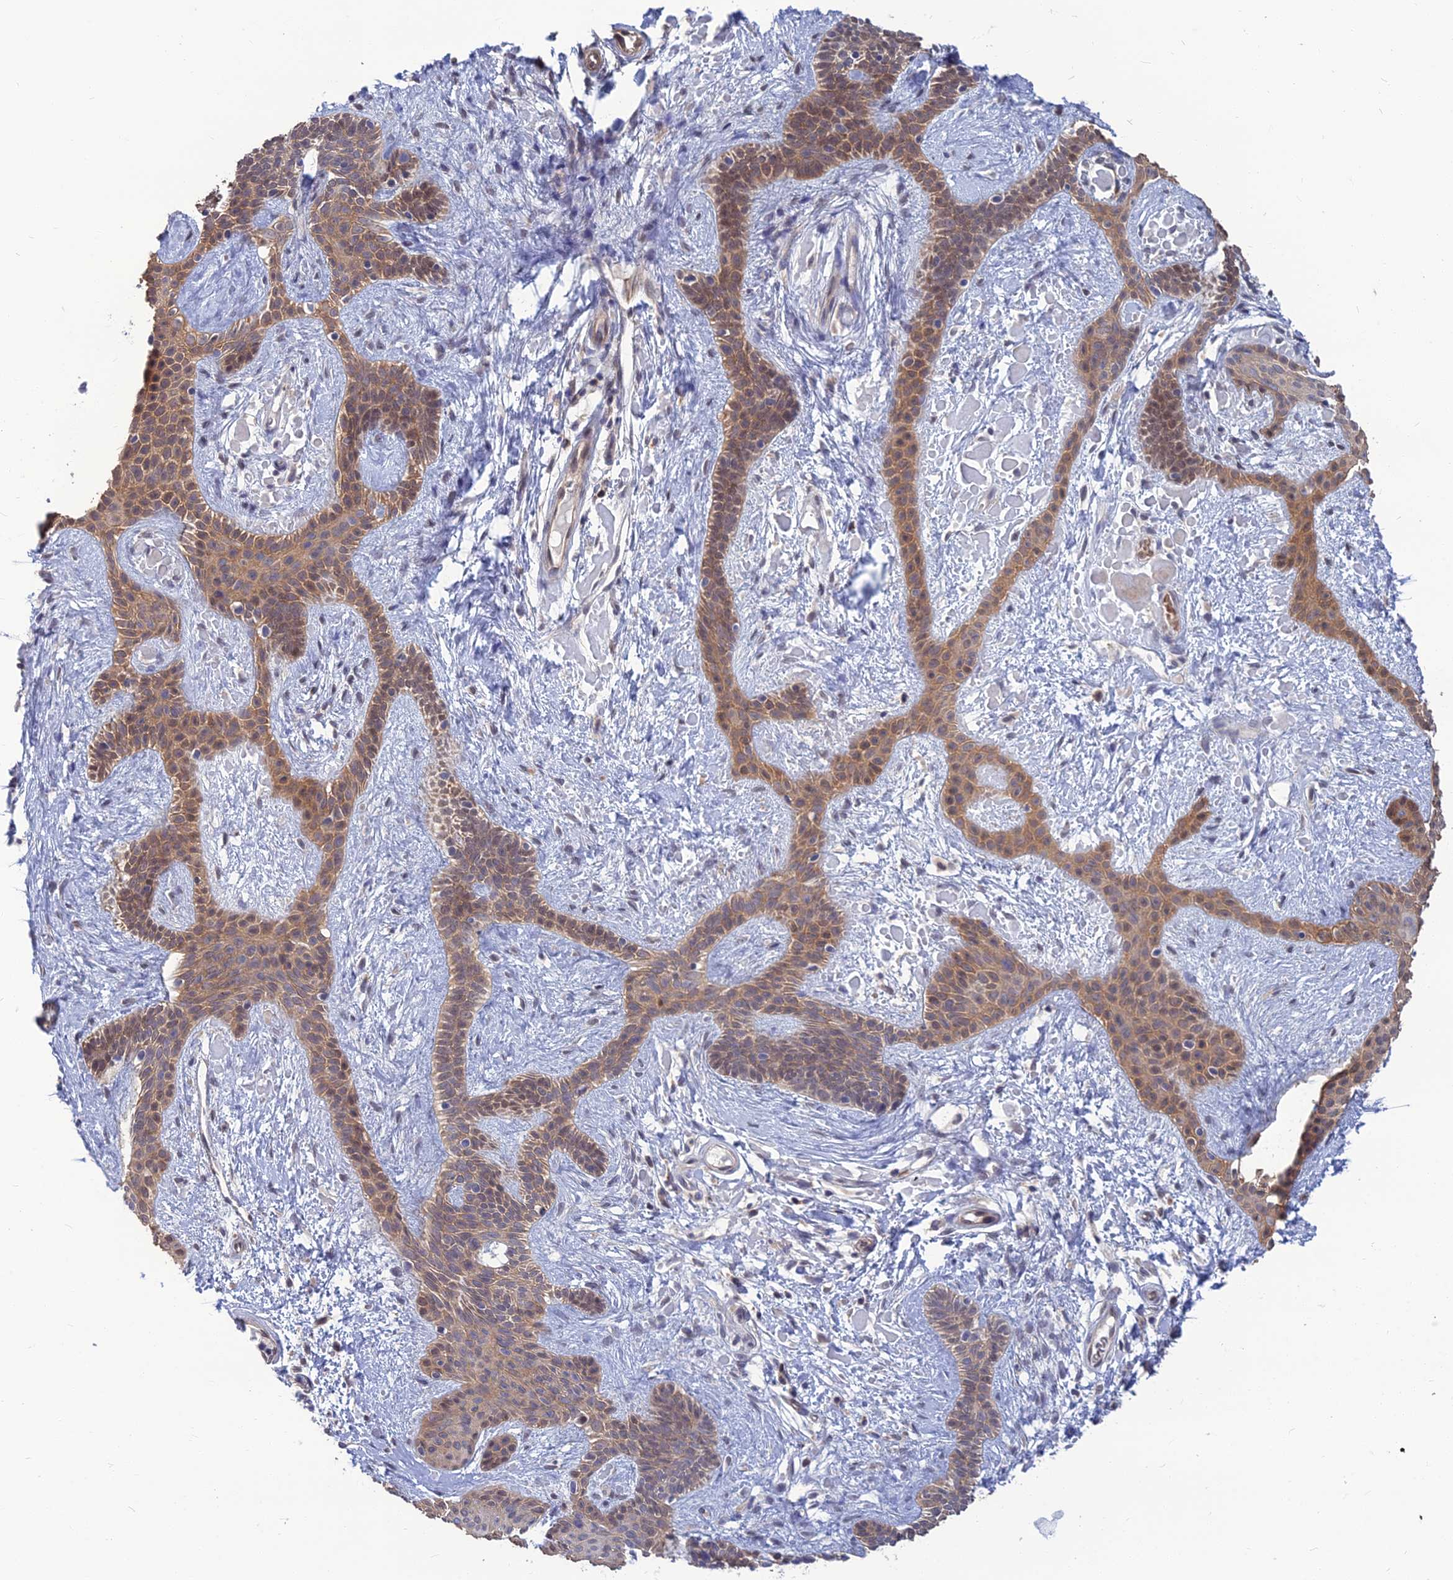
{"staining": {"intensity": "moderate", "quantity": ">75%", "location": "cytoplasmic/membranous,nuclear"}, "tissue": "skin cancer", "cell_type": "Tumor cells", "image_type": "cancer", "snomed": [{"axis": "morphology", "description": "Basal cell carcinoma"}, {"axis": "topography", "description": "Skin"}], "caption": "Protein analysis of skin cancer tissue displays moderate cytoplasmic/membranous and nuclear positivity in approximately >75% of tumor cells. Nuclei are stained in blue.", "gene": "OPA3", "patient": {"sex": "male", "age": 78}}